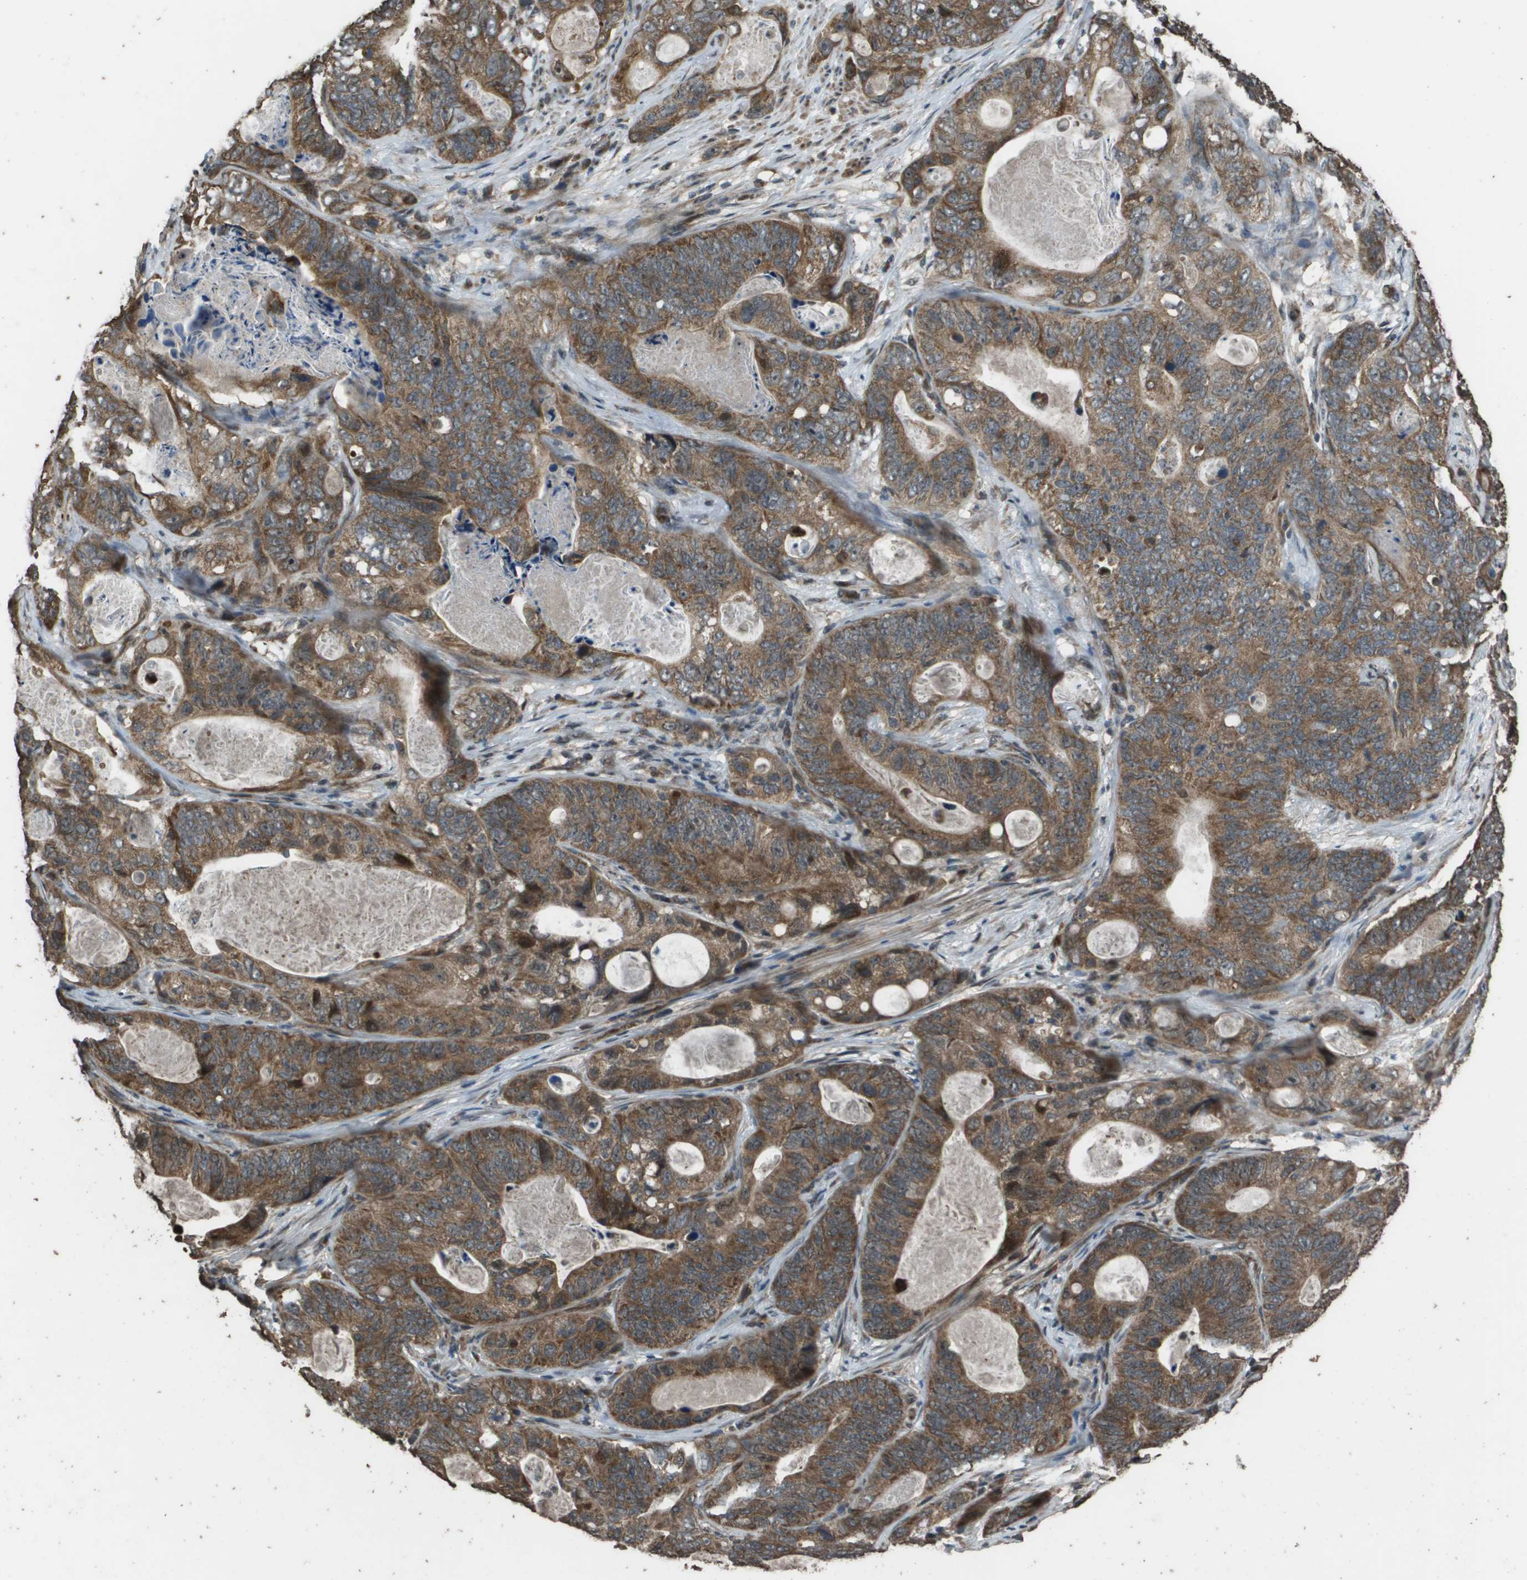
{"staining": {"intensity": "moderate", "quantity": ">75%", "location": "cytoplasmic/membranous"}, "tissue": "stomach cancer", "cell_type": "Tumor cells", "image_type": "cancer", "snomed": [{"axis": "morphology", "description": "Adenocarcinoma, NOS"}, {"axis": "topography", "description": "Stomach"}], "caption": "Brown immunohistochemical staining in human stomach cancer (adenocarcinoma) shows moderate cytoplasmic/membranous positivity in approximately >75% of tumor cells. The protein is stained brown, and the nuclei are stained in blue (DAB (3,3'-diaminobenzidine) IHC with brightfield microscopy, high magnification).", "gene": "FIG4", "patient": {"sex": "female", "age": 89}}